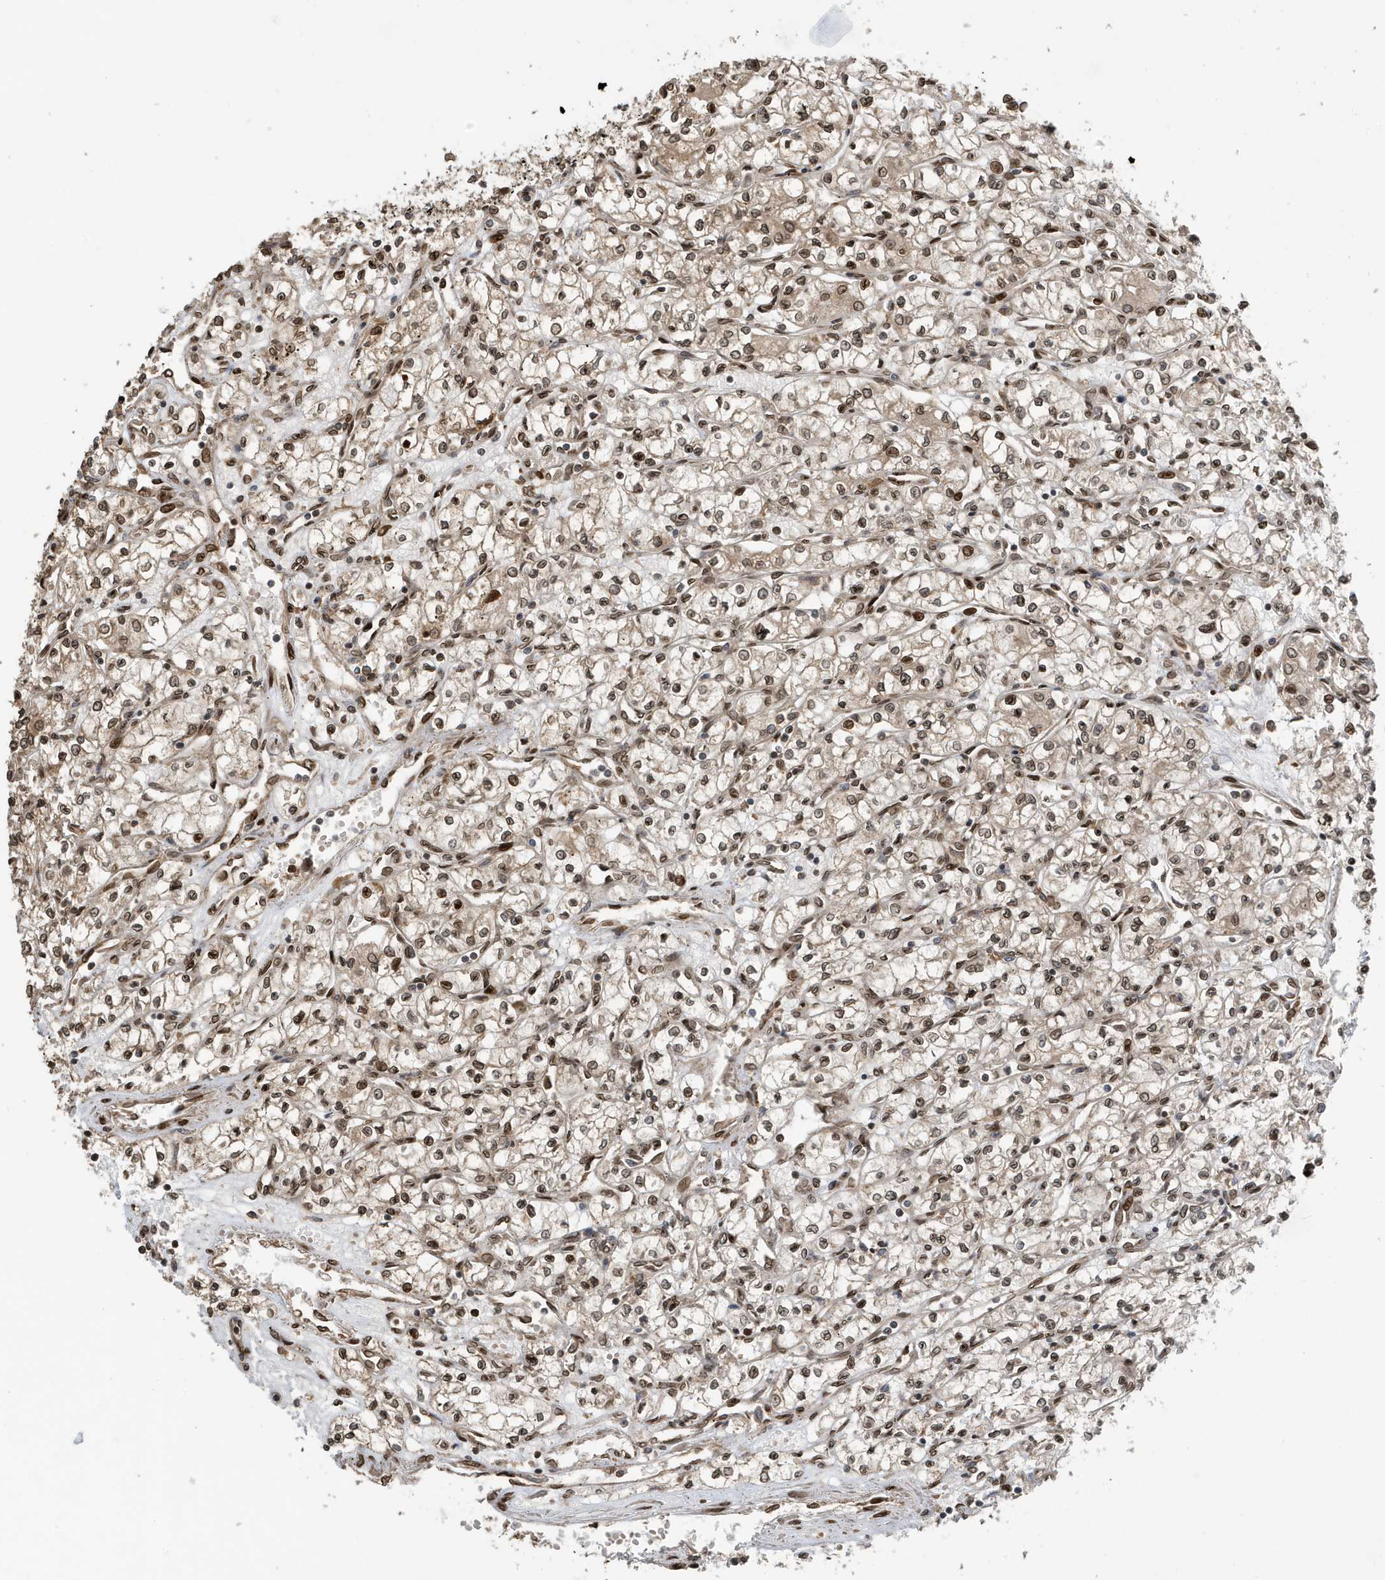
{"staining": {"intensity": "moderate", "quantity": ">75%", "location": "nuclear"}, "tissue": "renal cancer", "cell_type": "Tumor cells", "image_type": "cancer", "snomed": [{"axis": "morphology", "description": "Adenocarcinoma, NOS"}, {"axis": "topography", "description": "Kidney"}], "caption": "Adenocarcinoma (renal) tissue displays moderate nuclear positivity in approximately >75% of tumor cells, visualized by immunohistochemistry.", "gene": "DUSP18", "patient": {"sex": "male", "age": 59}}